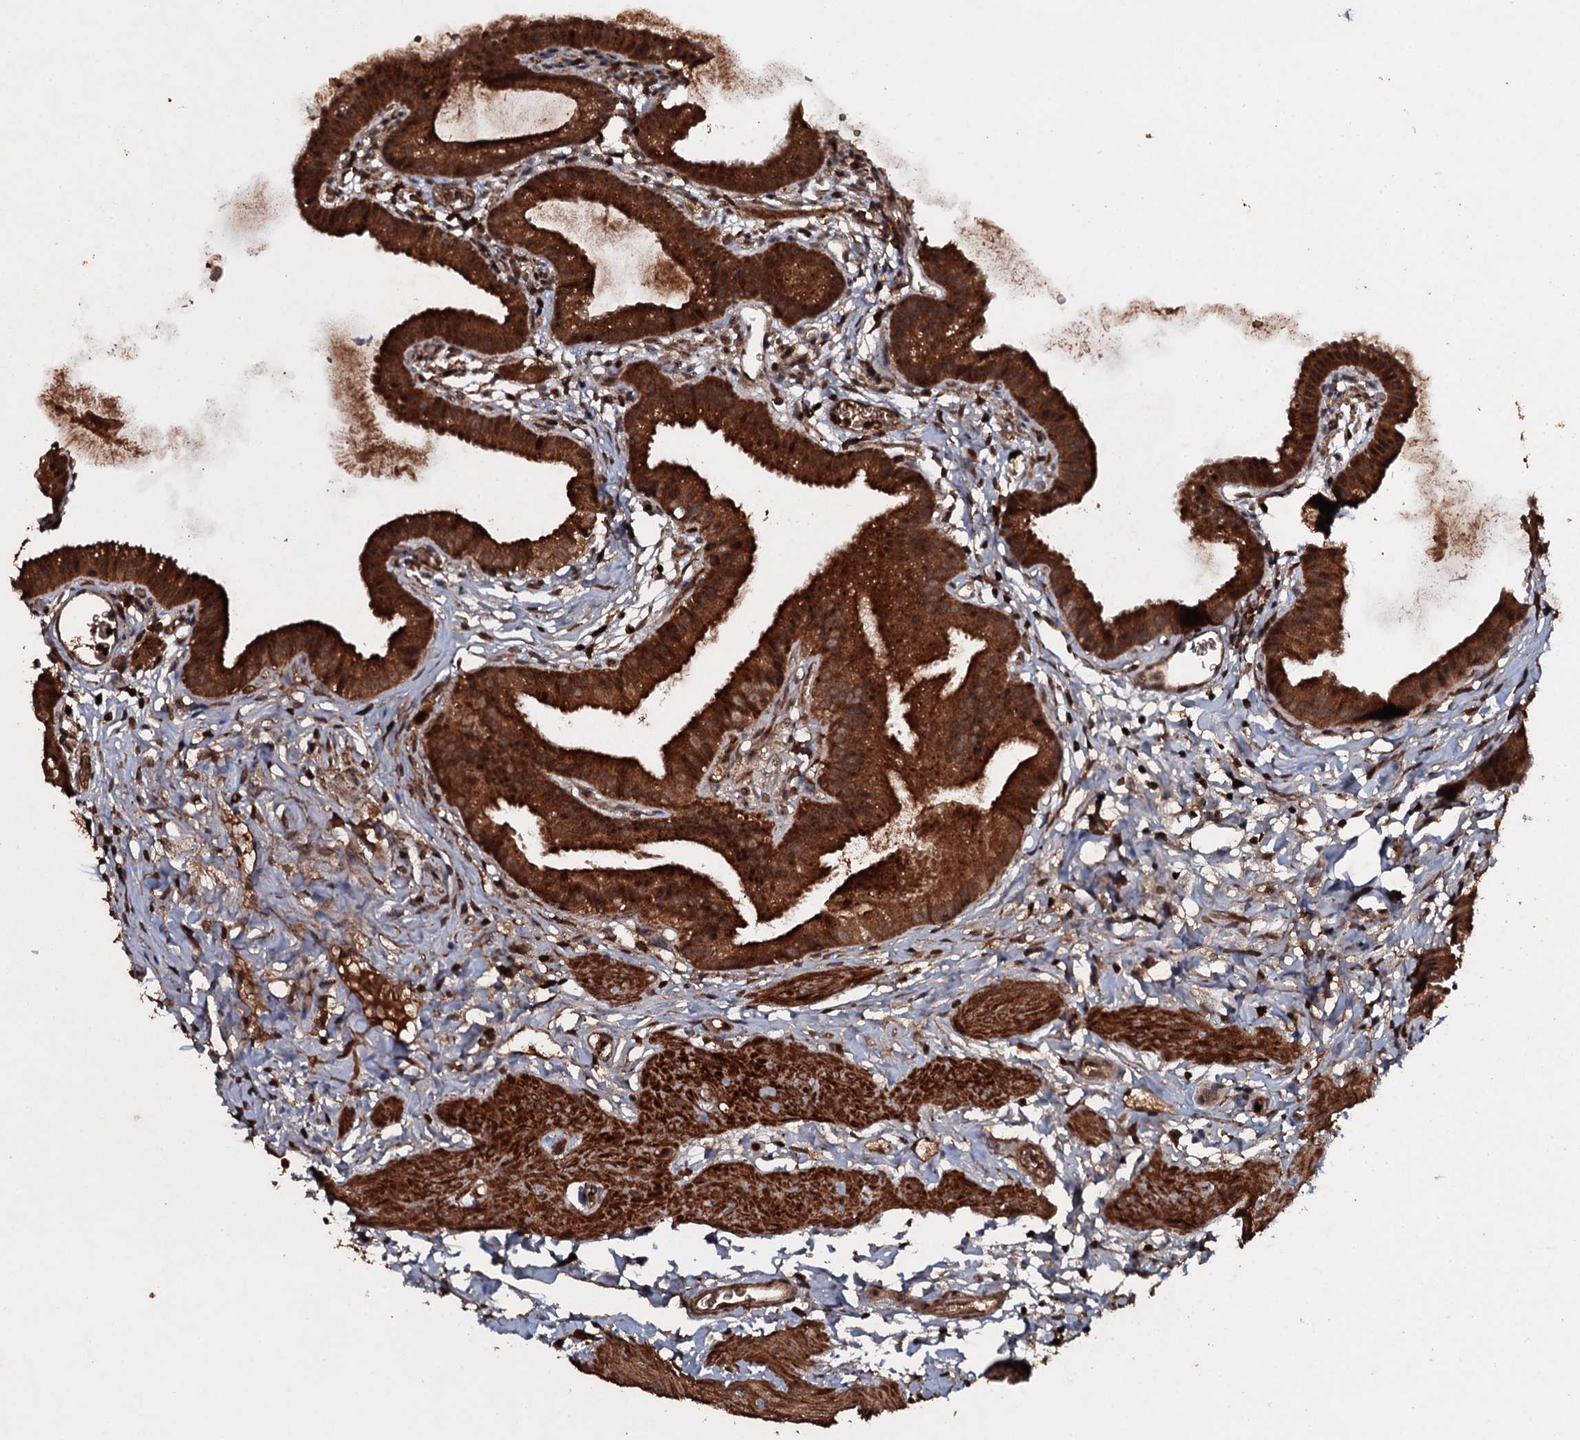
{"staining": {"intensity": "strong", "quantity": ">75%", "location": "cytoplasmic/membranous"}, "tissue": "gallbladder", "cell_type": "Glandular cells", "image_type": "normal", "snomed": [{"axis": "morphology", "description": "Normal tissue, NOS"}, {"axis": "topography", "description": "Gallbladder"}], "caption": "Unremarkable gallbladder was stained to show a protein in brown. There is high levels of strong cytoplasmic/membranous positivity in about >75% of glandular cells. Ihc stains the protein in brown and the nuclei are stained blue.", "gene": "ADGRG3", "patient": {"sex": "female", "age": 46}}